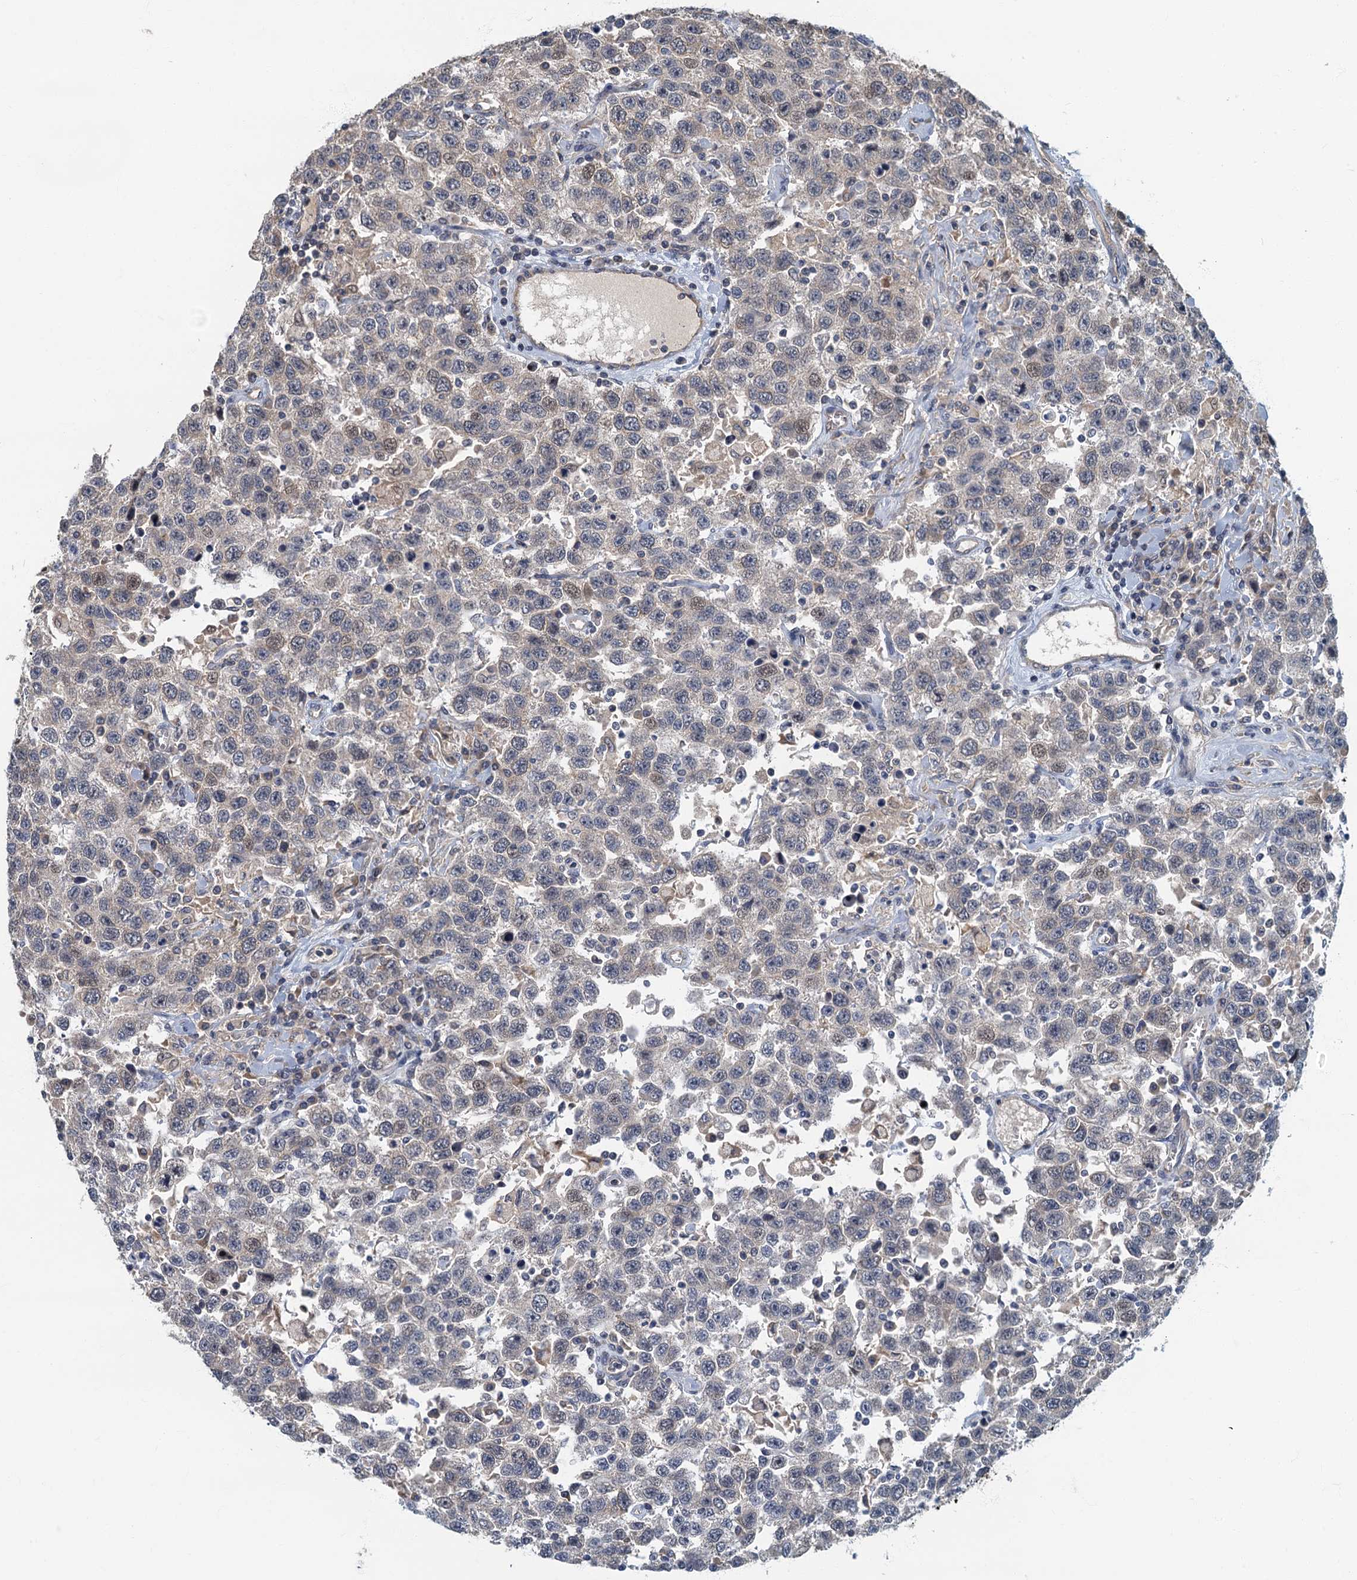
{"staining": {"intensity": "weak", "quantity": "<25%", "location": "cytoplasmic/membranous"}, "tissue": "testis cancer", "cell_type": "Tumor cells", "image_type": "cancer", "snomed": [{"axis": "morphology", "description": "Seminoma, NOS"}, {"axis": "topography", "description": "Testis"}], "caption": "A micrograph of seminoma (testis) stained for a protein reveals no brown staining in tumor cells.", "gene": "CKAP2L", "patient": {"sex": "male", "age": 41}}